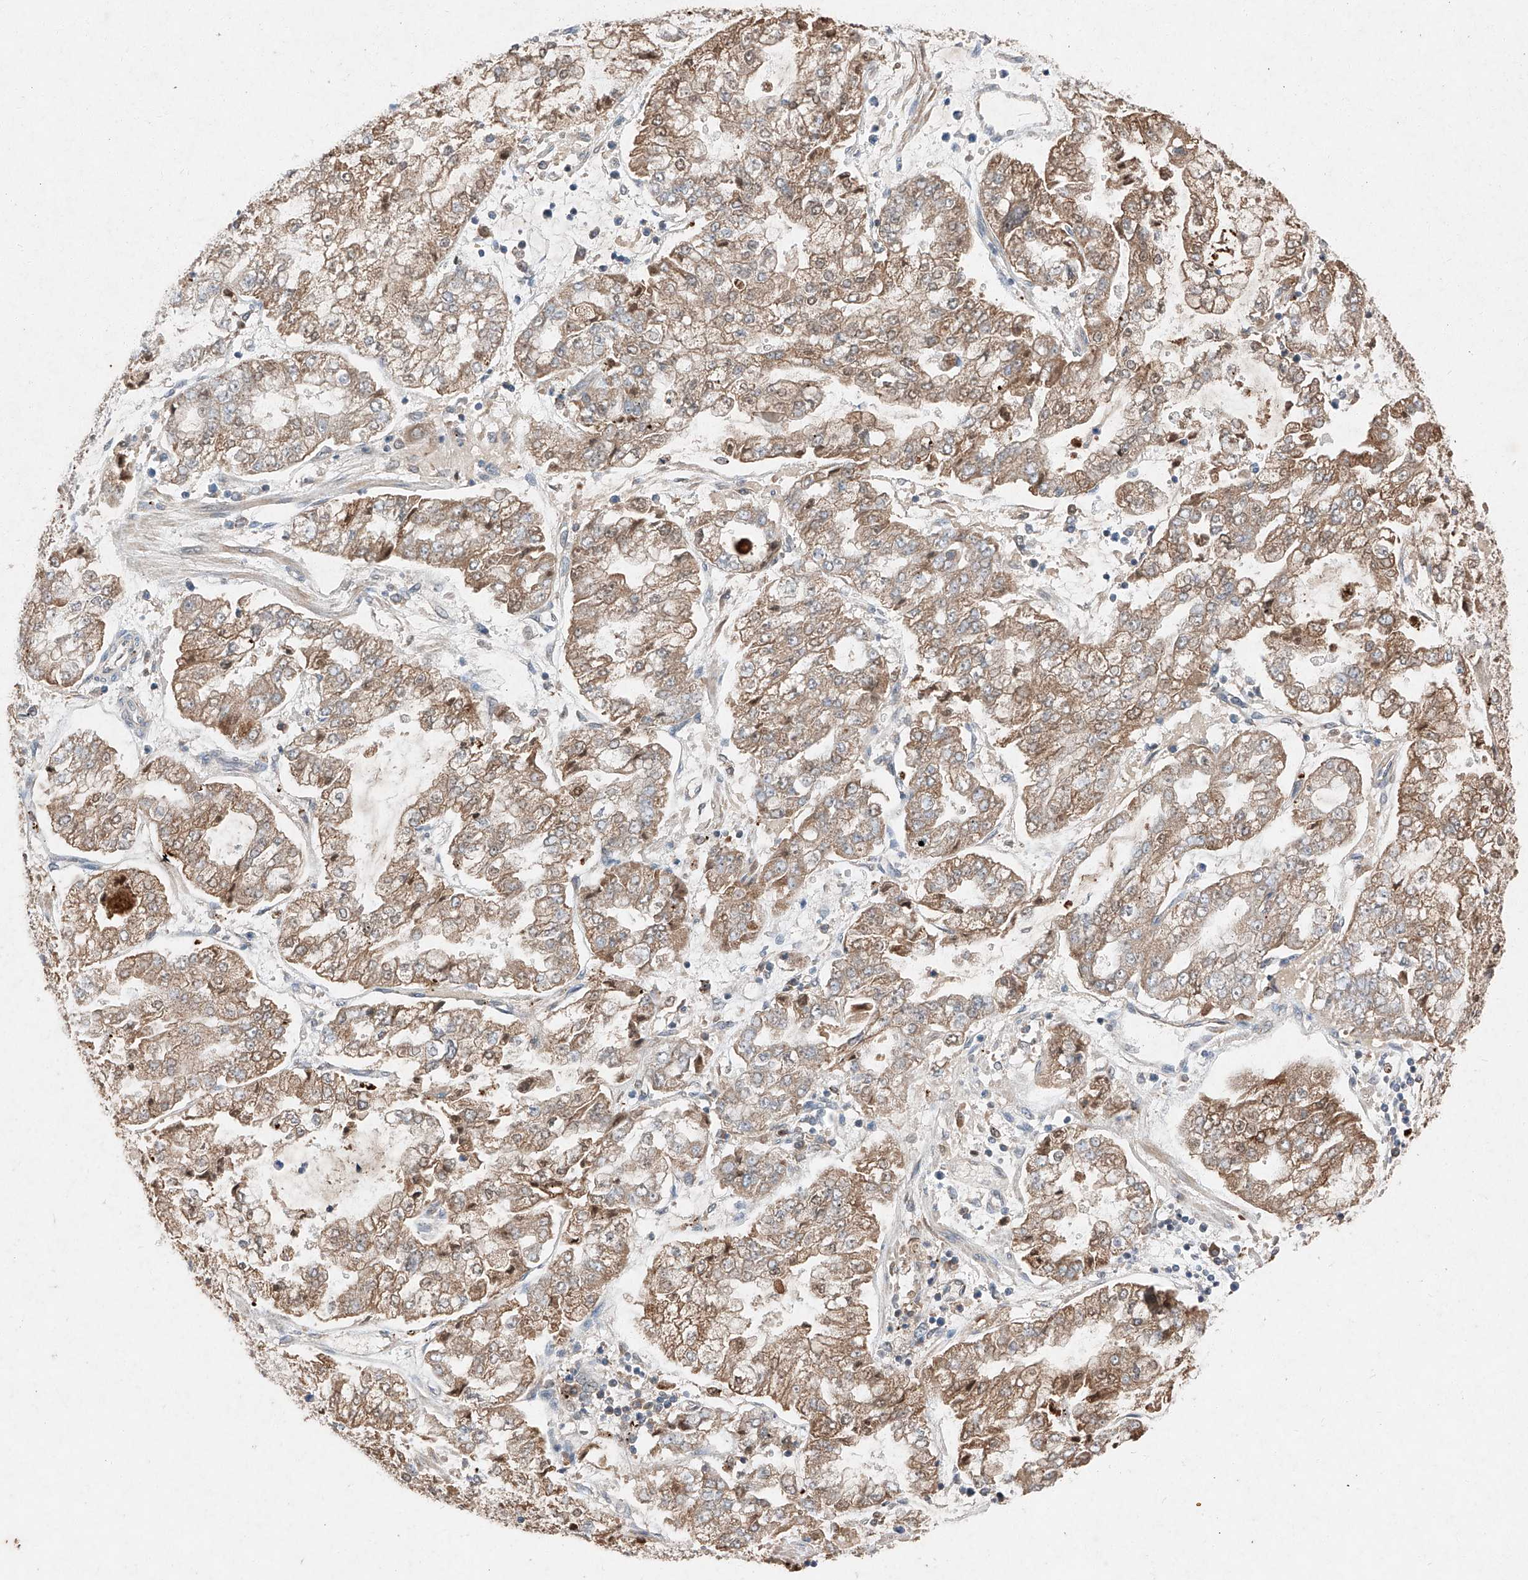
{"staining": {"intensity": "moderate", "quantity": ">75%", "location": "cytoplasmic/membranous"}, "tissue": "stomach cancer", "cell_type": "Tumor cells", "image_type": "cancer", "snomed": [{"axis": "morphology", "description": "Adenocarcinoma, NOS"}, {"axis": "topography", "description": "Stomach"}], "caption": "Immunohistochemical staining of human stomach cancer displays medium levels of moderate cytoplasmic/membranous staining in about >75% of tumor cells.", "gene": "RUSC1", "patient": {"sex": "male", "age": 76}}